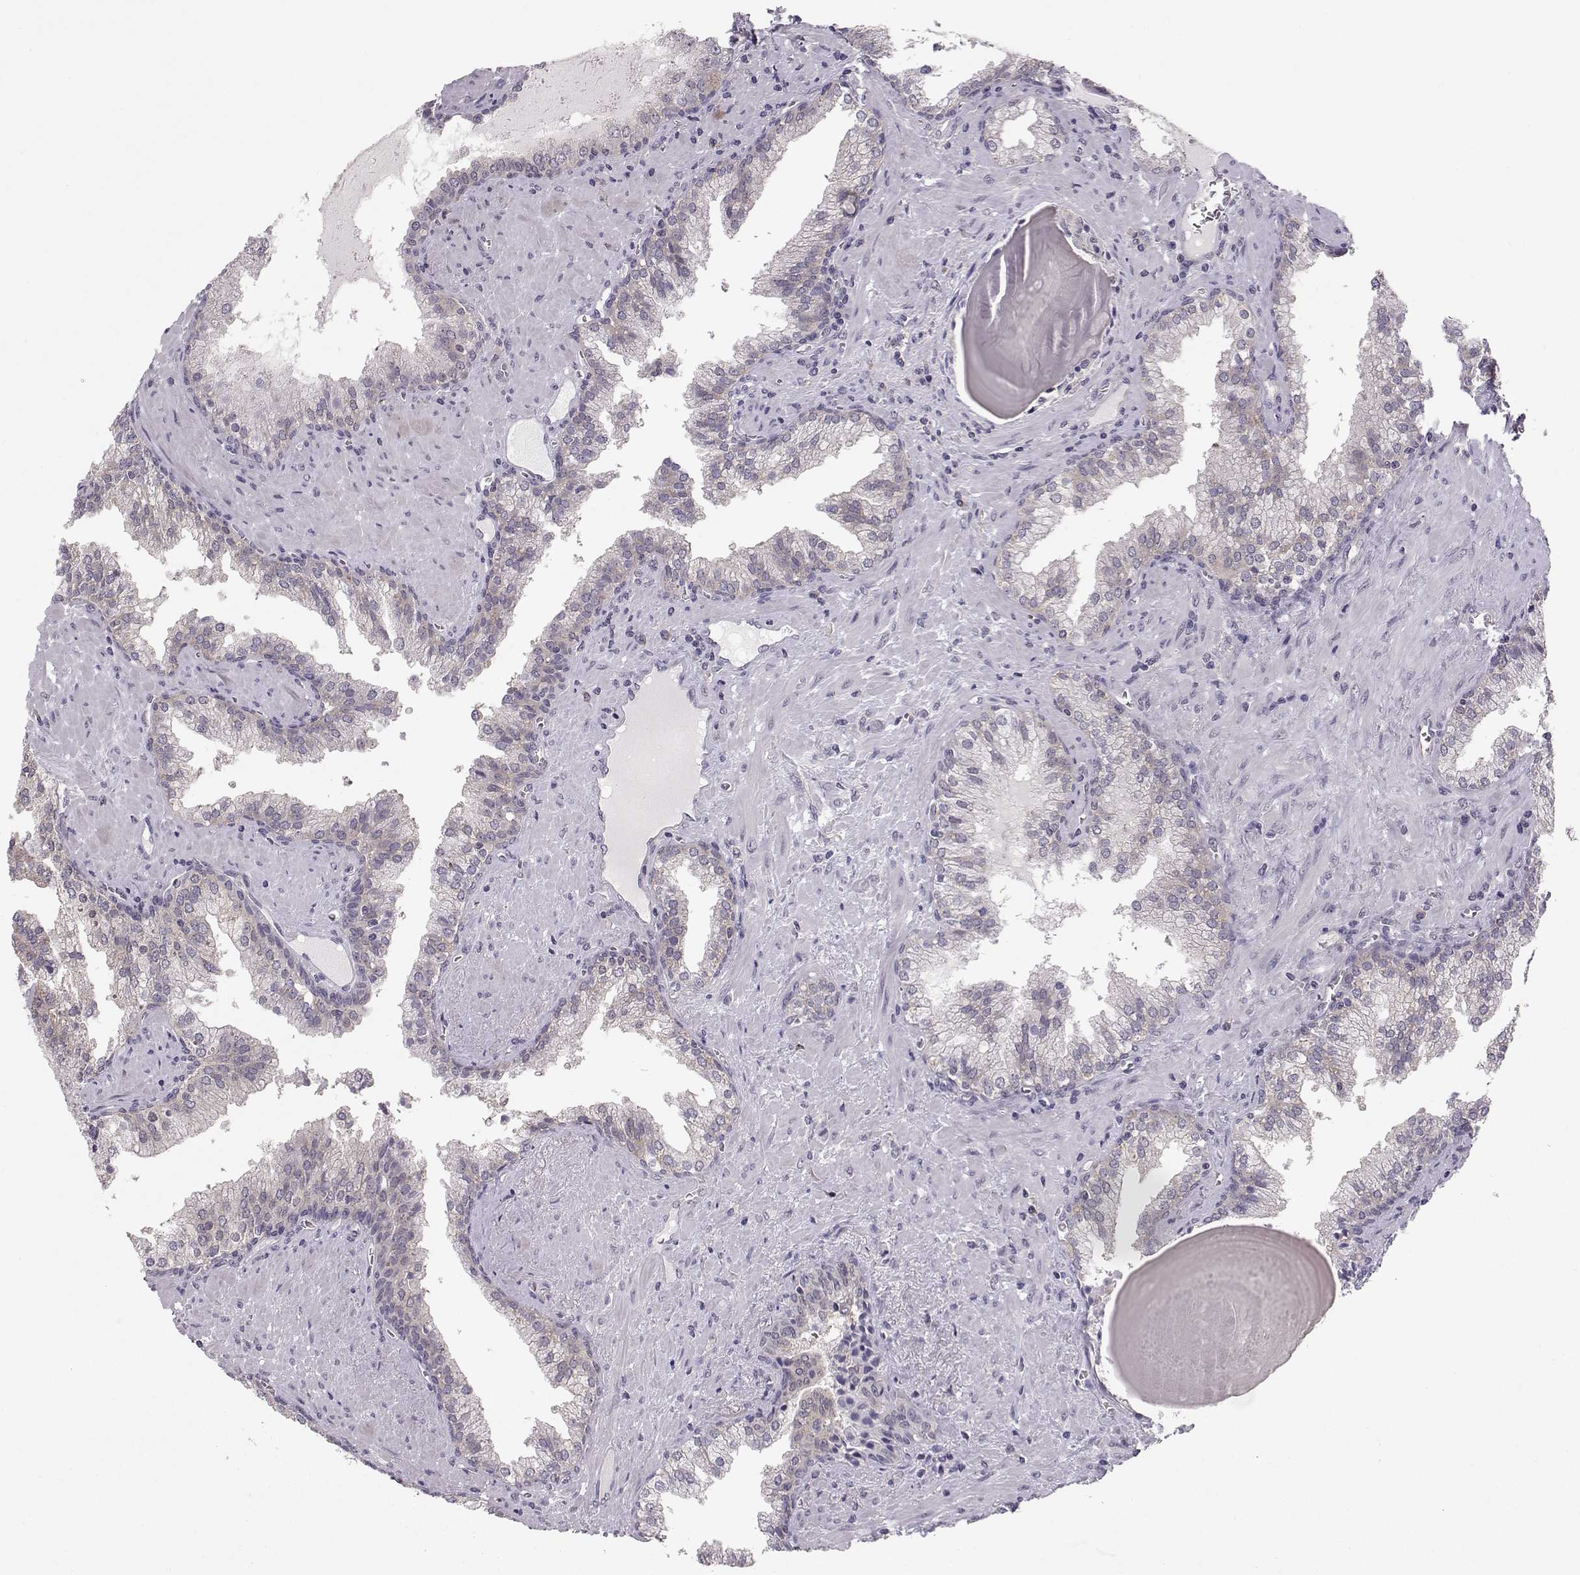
{"staining": {"intensity": "negative", "quantity": "none", "location": "none"}, "tissue": "prostate cancer", "cell_type": "Tumor cells", "image_type": "cancer", "snomed": [{"axis": "morphology", "description": "Adenocarcinoma, High grade"}, {"axis": "topography", "description": "Prostate"}], "caption": "IHC image of high-grade adenocarcinoma (prostate) stained for a protein (brown), which displays no staining in tumor cells.", "gene": "KIF13B", "patient": {"sex": "male", "age": 68}}